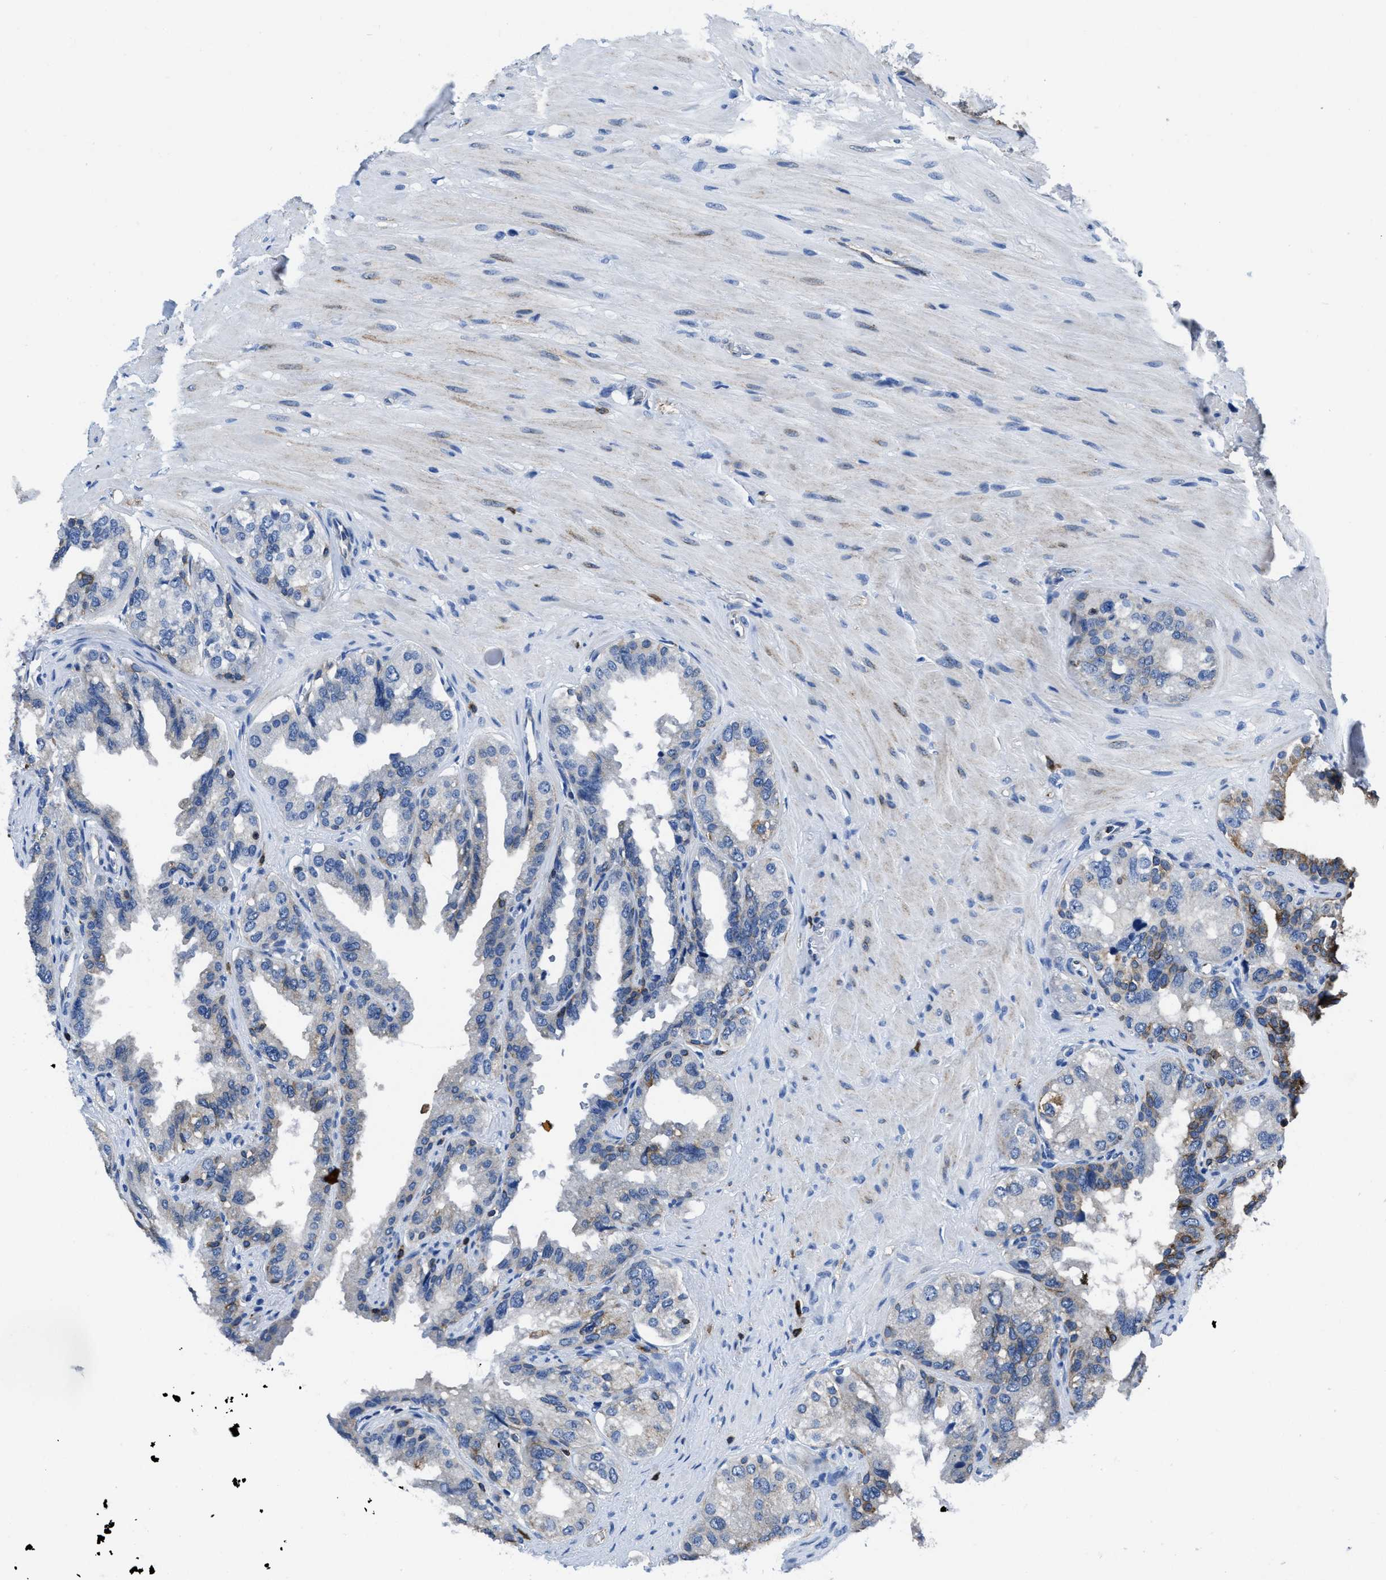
{"staining": {"intensity": "negative", "quantity": "none", "location": "none"}, "tissue": "seminal vesicle", "cell_type": "Glandular cells", "image_type": "normal", "snomed": [{"axis": "morphology", "description": "Normal tissue, NOS"}, {"axis": "topography", "description": "Seminal veicle"}], "caption": "DAB immunohistochemical staining of unremarkable human seminal vesicle displays no significant expression in glandular cells.", "gene": "ITGA3", "patient": {"sex": "male", "age": 68}}